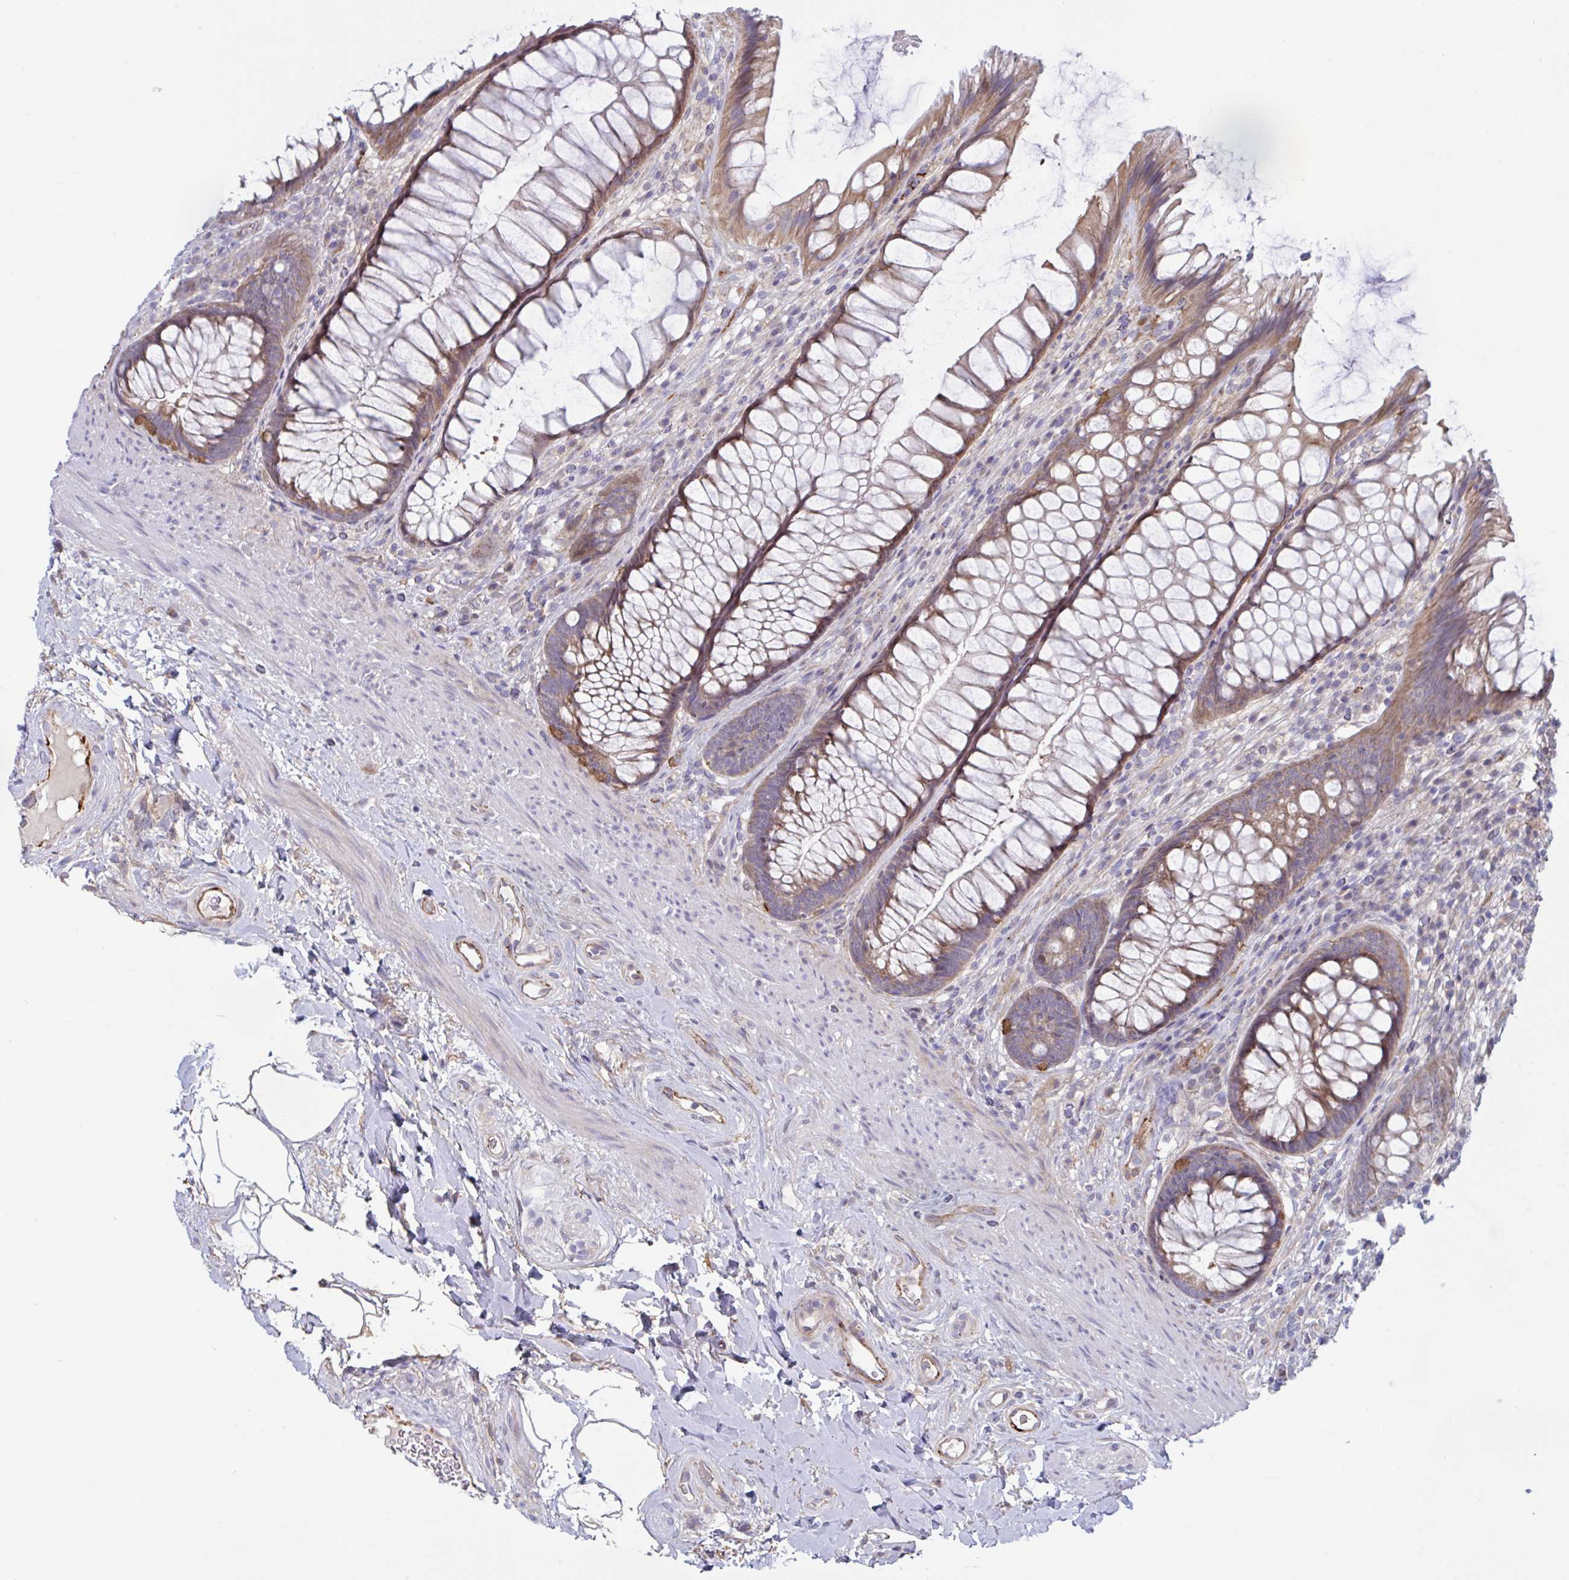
{"staining": {"intensity": "moderate", "quantity": ">75%", "location": "cytoplasmic/membranous"}, "tissue": "rectum", "cell_type": "Glandular cells", "image_type": "normal", "snomed": [{"axis": "morphology", "description": "Normal tissue, NOS"}, {"axis": "topography", "description": "Rectum"}], "caption": "Rectum stained for a protein (brown) displays moderate cytoplasmic/membranous positive positivity in approximately >75% of glandular cells.", "gene": "IL37", "patient": {"sex": "male", "age": 53}}